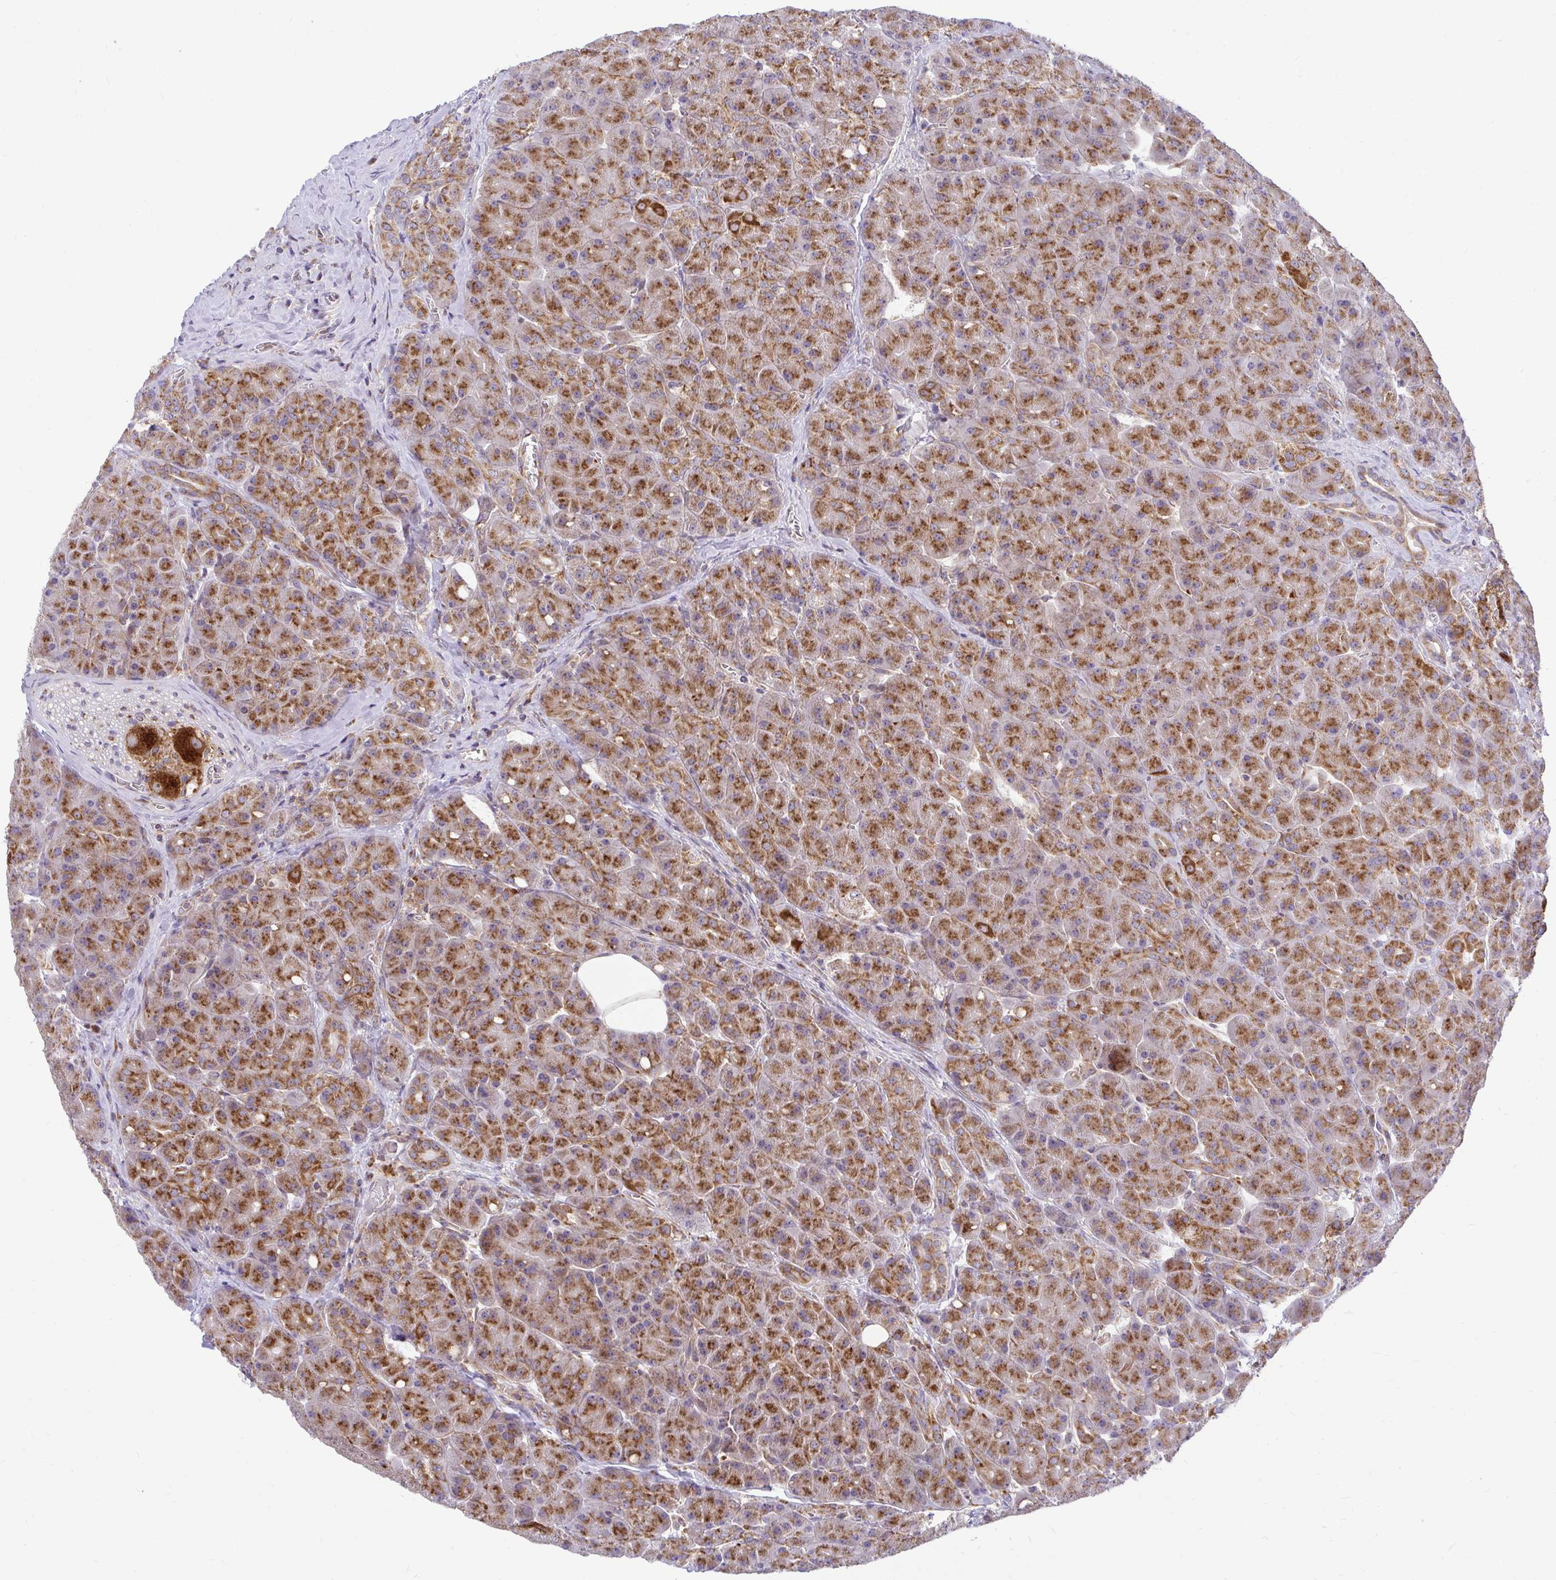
{"staining": {"intensity": "strong", "quantity": ">75%", "location": "cytoplasmic/membranous"}, "tissue": "pancreas", "cell_type": "Exocrine glandular cells", "image_type": "normal", "snomed": [{"axis": "morphology", "description": "Normal tissue, NOS"}, {"axis": "topography", "description": "Pancreas"}], "caption": "The photomicrograph demonstrates immunohistochemical staining of benign pancreas. There is strong cytoplasmic/membranous positivity is appreciated in about >75% of exocrine glandular cells.", "gene": "VTI1B", "patient": {"sex": "male", "age": 55}}